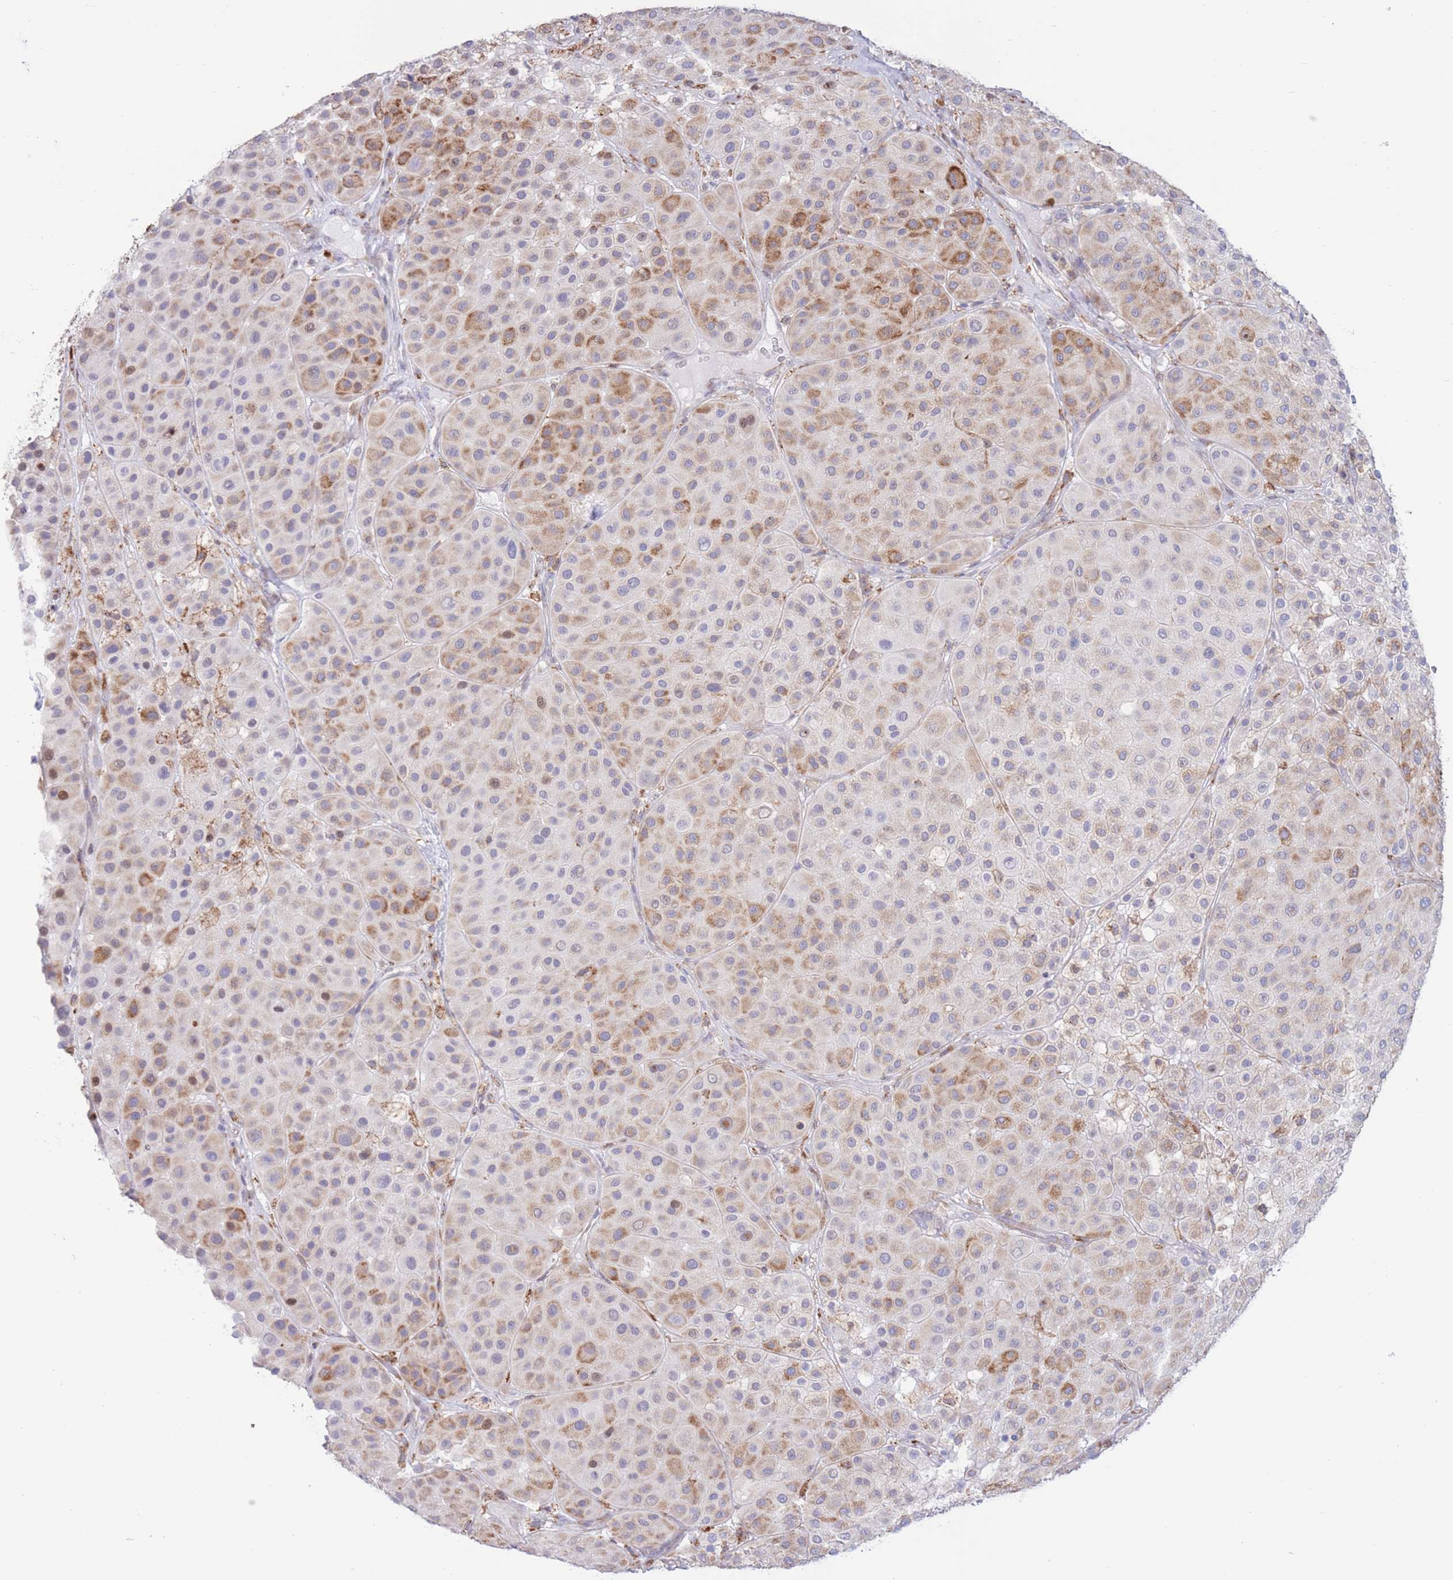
{"staining": {"intensity": "moderate", "quantity": "25%-75%", "location": "cytoplasmic/membranous"}, "tissue": "melanoma", "cell_type": "Tumor cells", "image_type": "cancer", "snomed": [{"axis": "morphology", "description": "Malignant melanoma, Metastatic site"}, {"axis": "topography", "description": "Smooth muscle"}], "caption": "The histopathology image demonstrates staining of malignant melanoma (metastatic site), revealing moderate cytoplasmic/membranous protein expression (brown color) within tumor cells.", "gene": "MYDGF", "patient": {"sex": "male", "age": 41}}